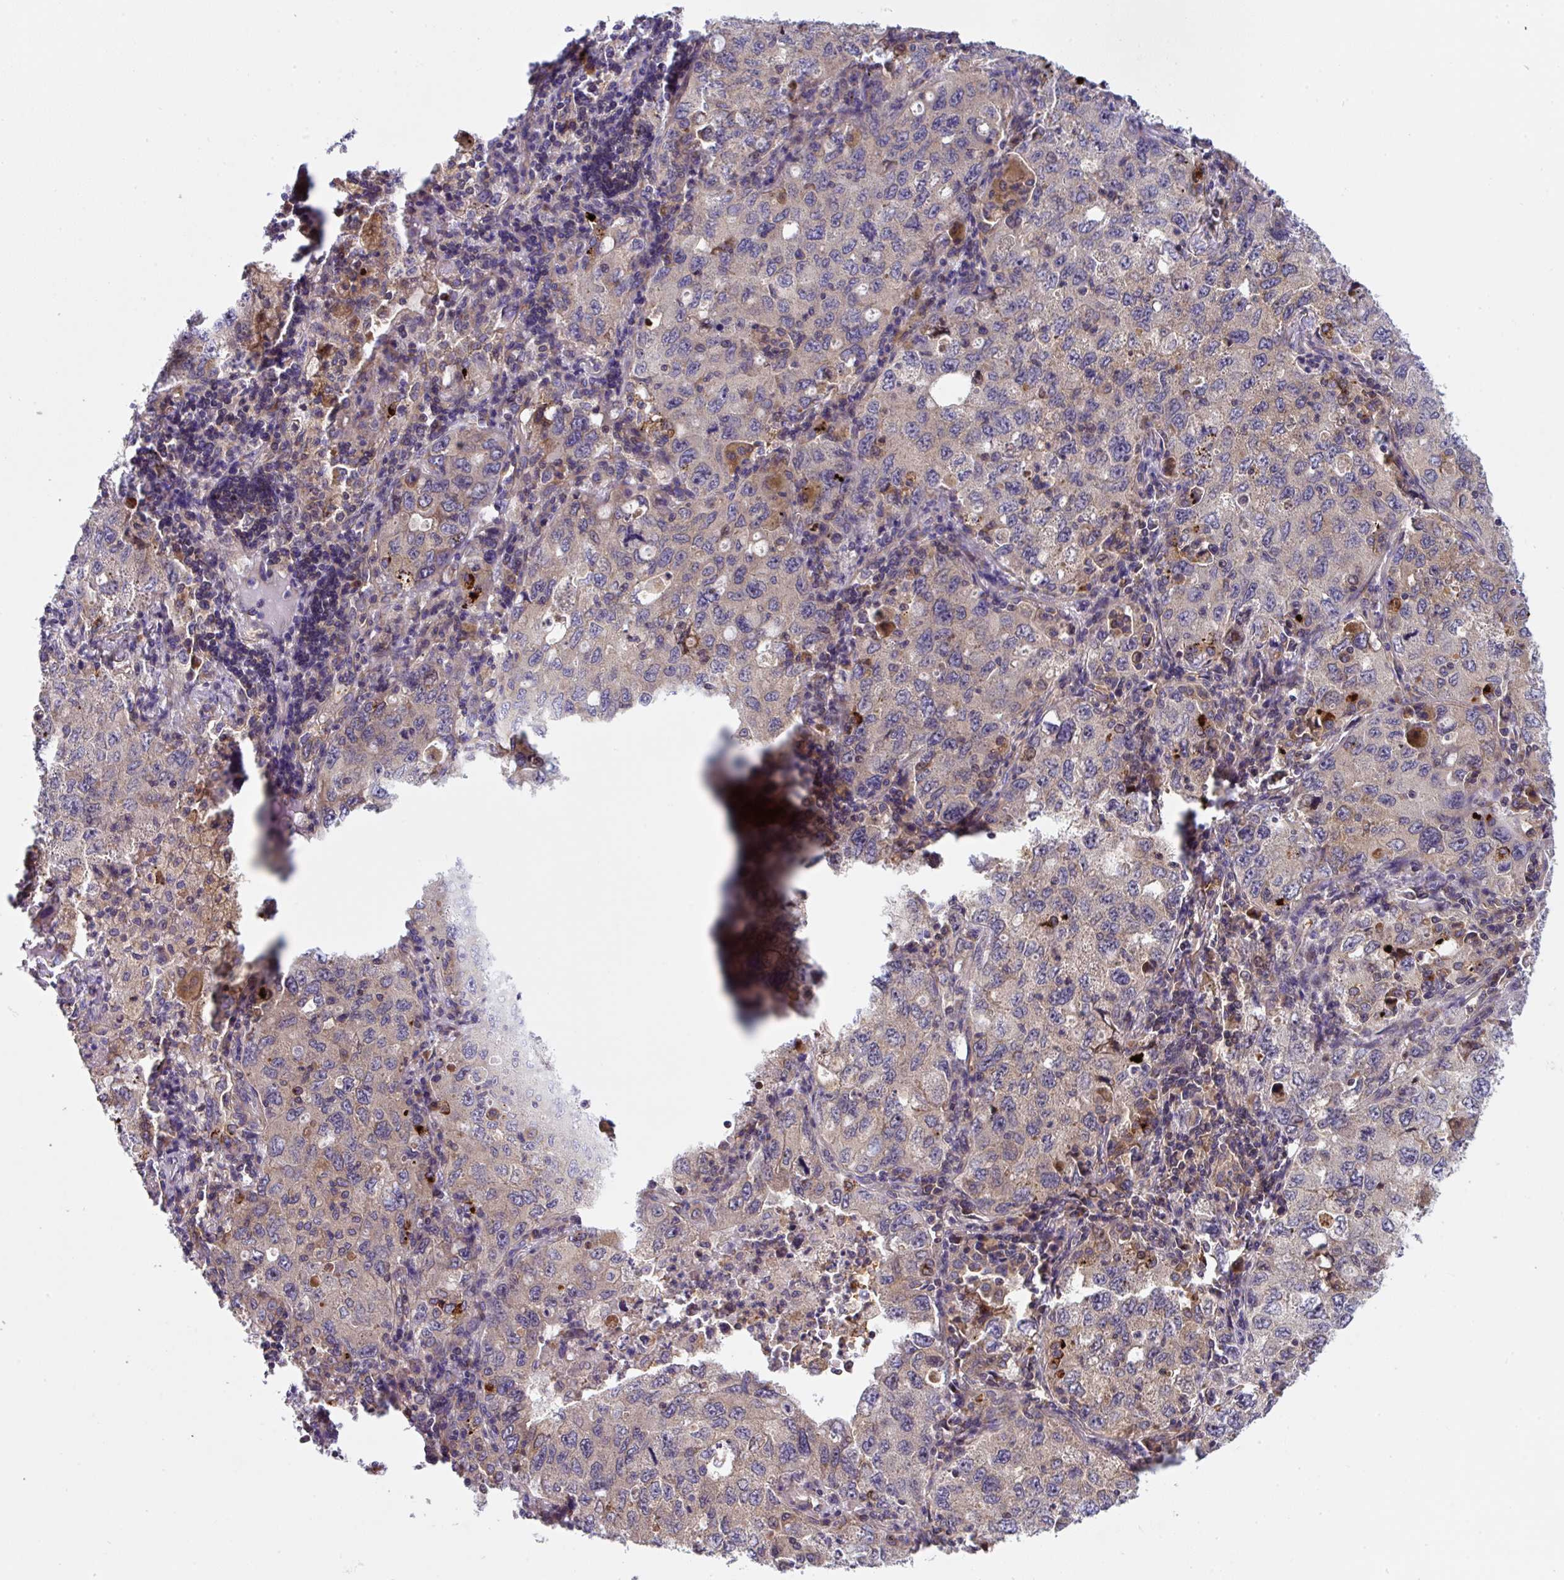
{"staining": {"intensity": "weak", "quantity": "<25%", "location": "cytoplasmic/membranous"}, "tissue": "lung cancer", "cell_type": "Tumor cells", "image_type": "cancer", "snomed": [{"axis": "morphology", "description": "Adenocarcinoma, NOS"}, {"axis": "topography", "description": "Lung"}], "caption": "A micrograph of human lung cancer is negative for staining in tumor cells.", "gene": "APOBEC3D", "patient": {"sex": "female", "age": 57}}